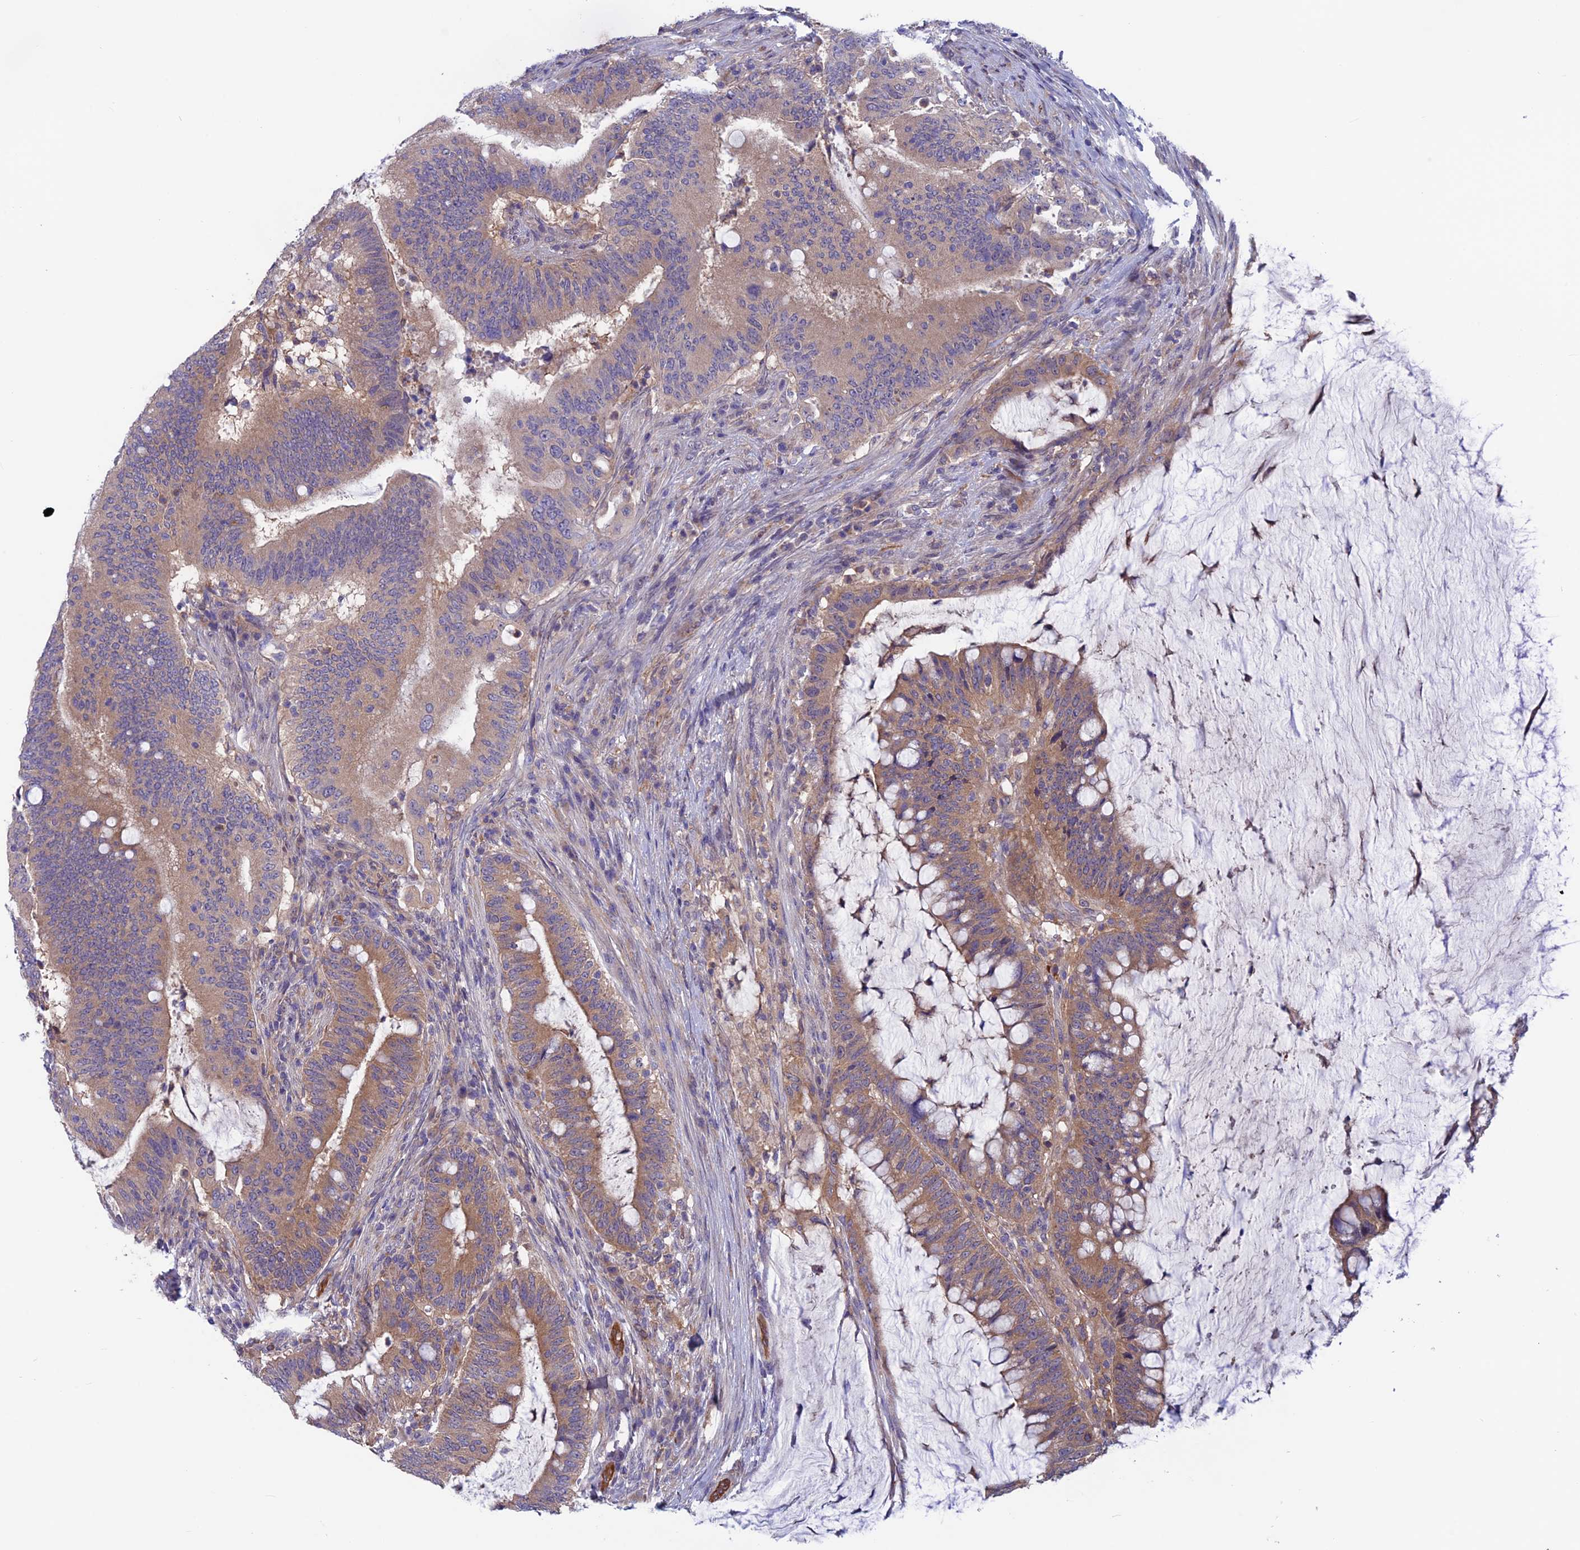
{"staining": {"intensity": "moderate", "quantity": ">75%", "location": "cytoplasmic/membranous"}, "tissue": "colorectal cancer", "cell_type": "Tumor cells", "image_type": "cancer", "snomed": [{"axis": "morphology", "description": "Adenocarcinoma, NOS"}, {"axis": "topography", "description": "Colon"}], "caption": "An image of human colorectal cancer stained for a protein reveals moderate cytoplasmic/membranous brown staining in tumor cells. The staining is performed using DAB (3,3'-diaminobenzidine) brown chromogen to label protein expression. The nuclei are counter-stained blue using hematoxylin.", "gene": "MAST2", "patient": {"sex": "female", "age": 66}}